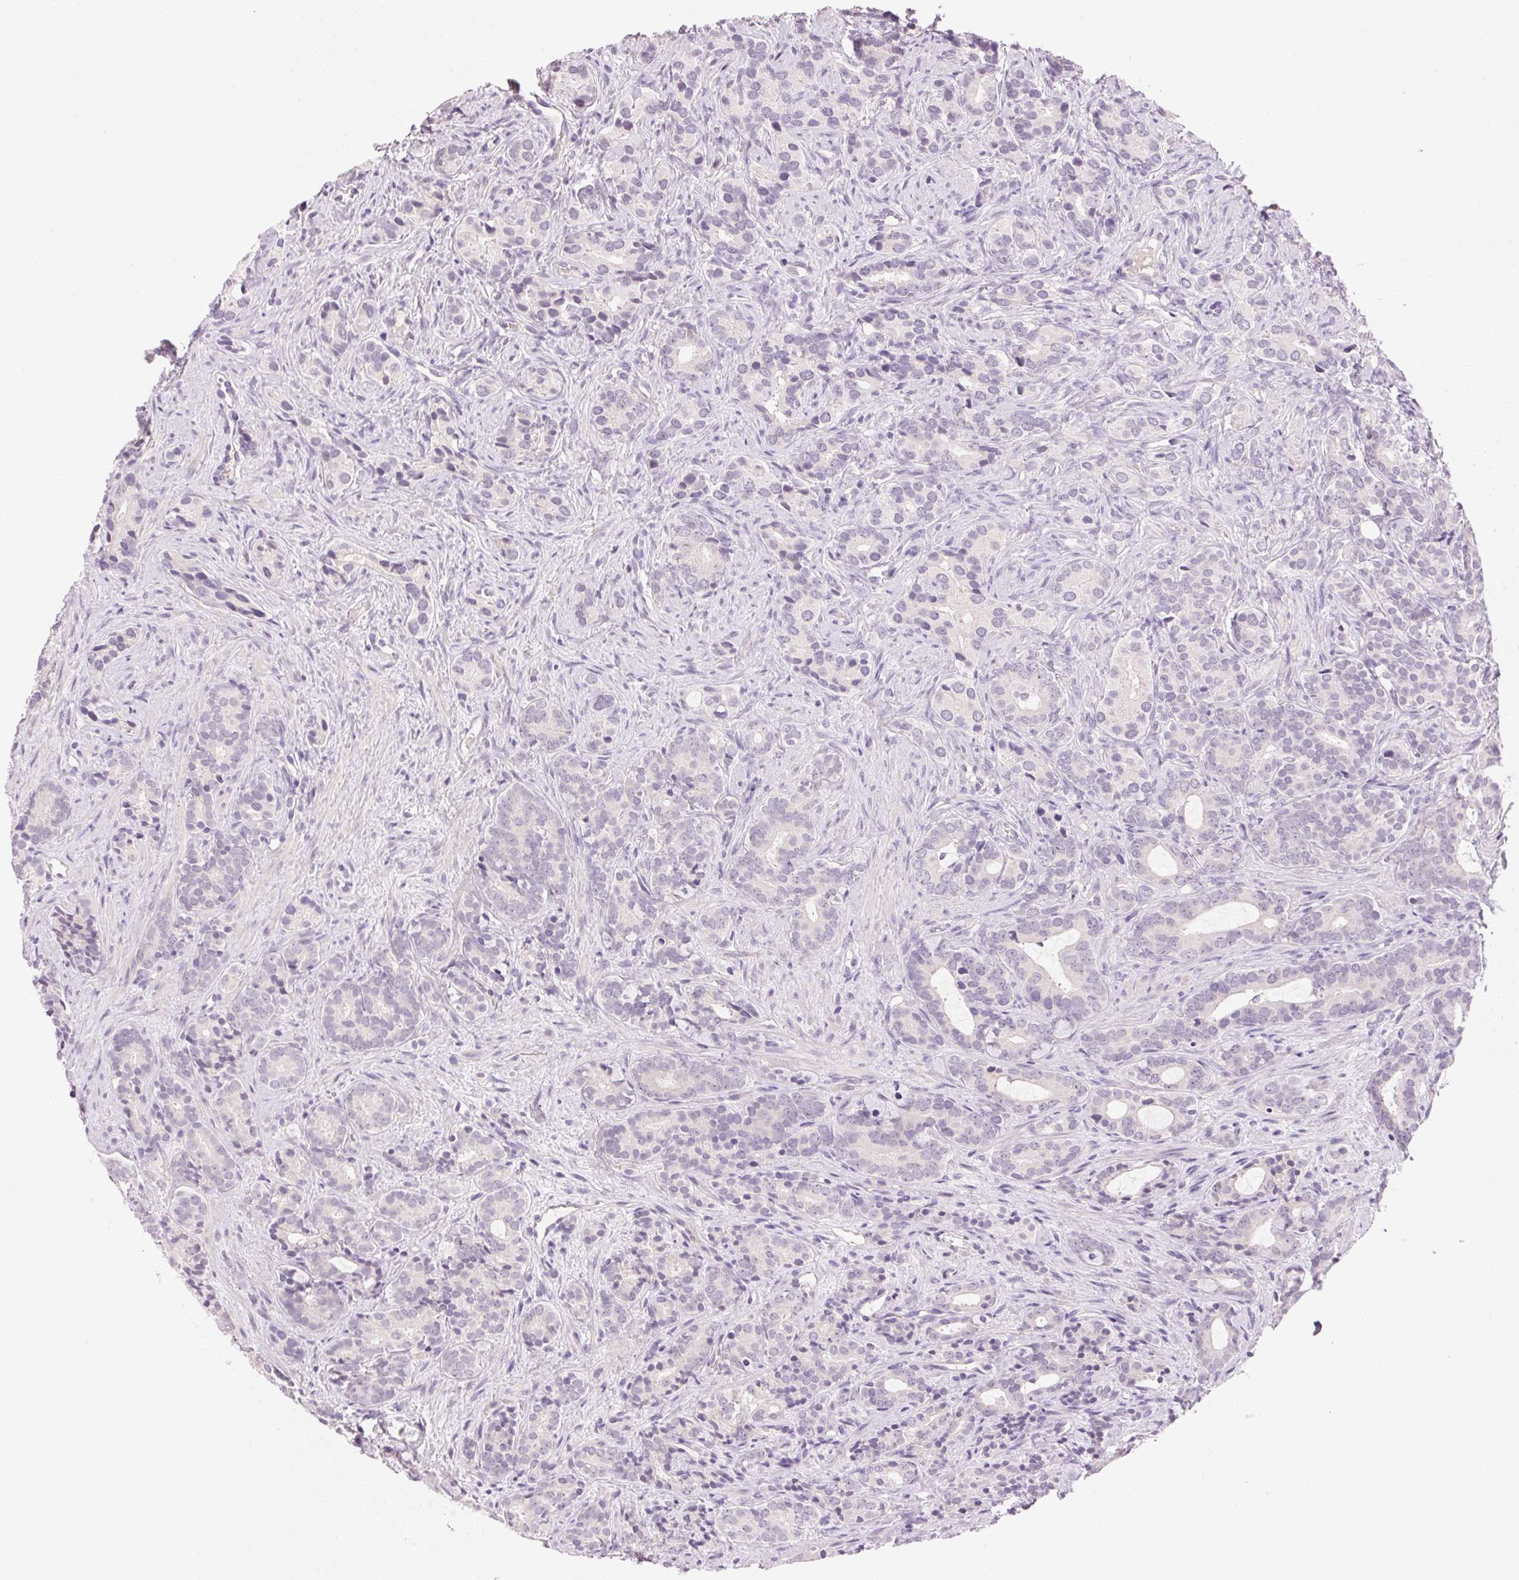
{"staining": {"intensity": "negative", "quantity": "none", "location": "none"}, "tissue": "prostate cancer", "cell_type": "Tumor cells", "image_type": "cancer", "snomed": [{"axis": "morphology", "description": "Adenocarcinoma, High grade"}, {"axis": "topography", "description": "Prostate"}], "caption": "An immunohistochemistry micrograph of prostate cancer is shown. There is no staining in tumor cells of prostate cancer.", "gene": "CYP11B1", "patient": {"sex": "male", "age": 84}}